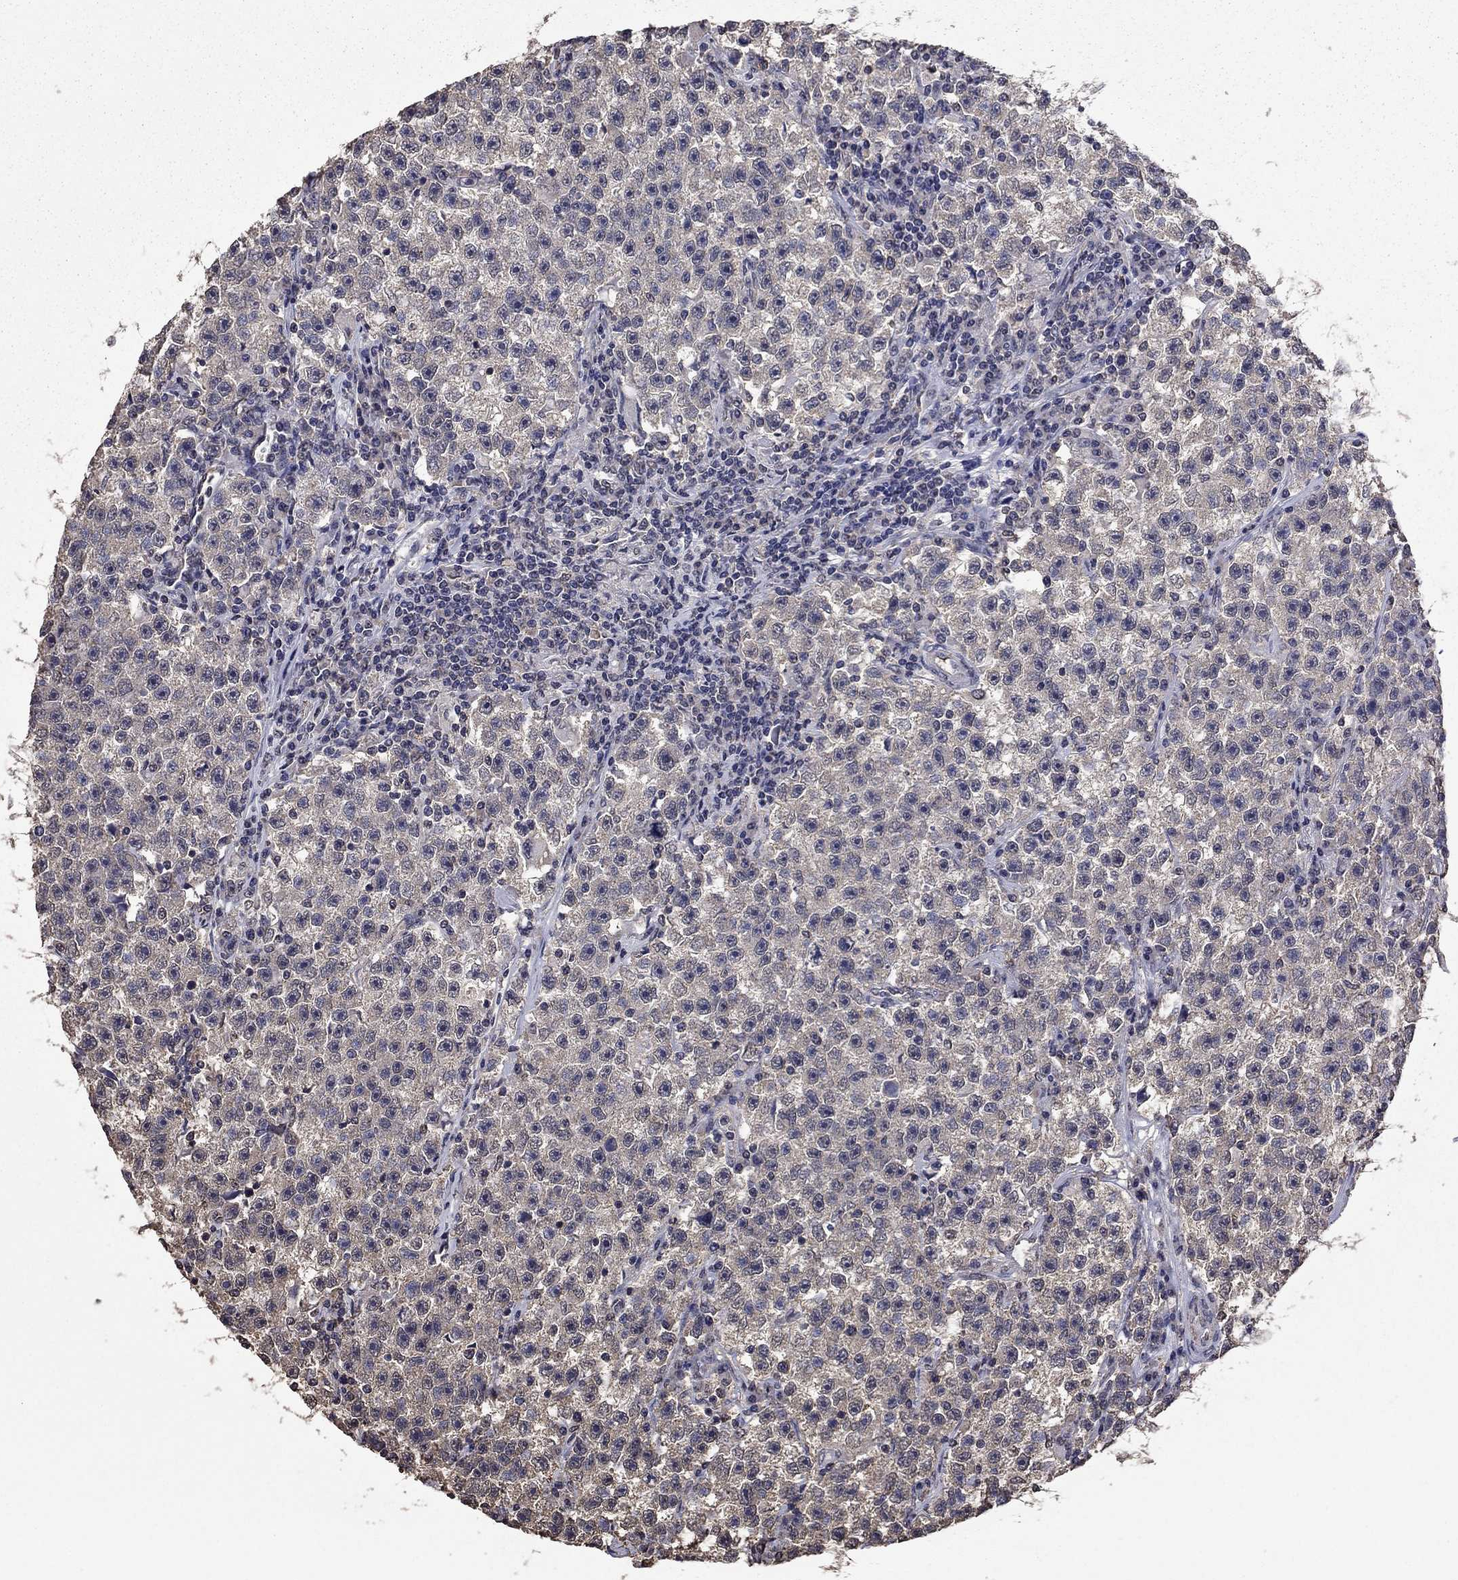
{"staining": {"intensity": "negative", "quantity": "none", "location": "none"}, "tissue": "testis cancer", "cell_type": "Tumor cells", "image_type": "cancer", "snomed": [{"axis": "morphology", "description": "Seminoma, NOS"}, {"axis": "topography", "description": "Testis"}], "caption": "DAB (3,3'-diaminobenzidine) immunohistochemical staining of testis cancer (seminoma) reveals no significant expression in tumor cells.", "gene": "MFAP3L", "patient": {"sex": "male", "age": 22}}